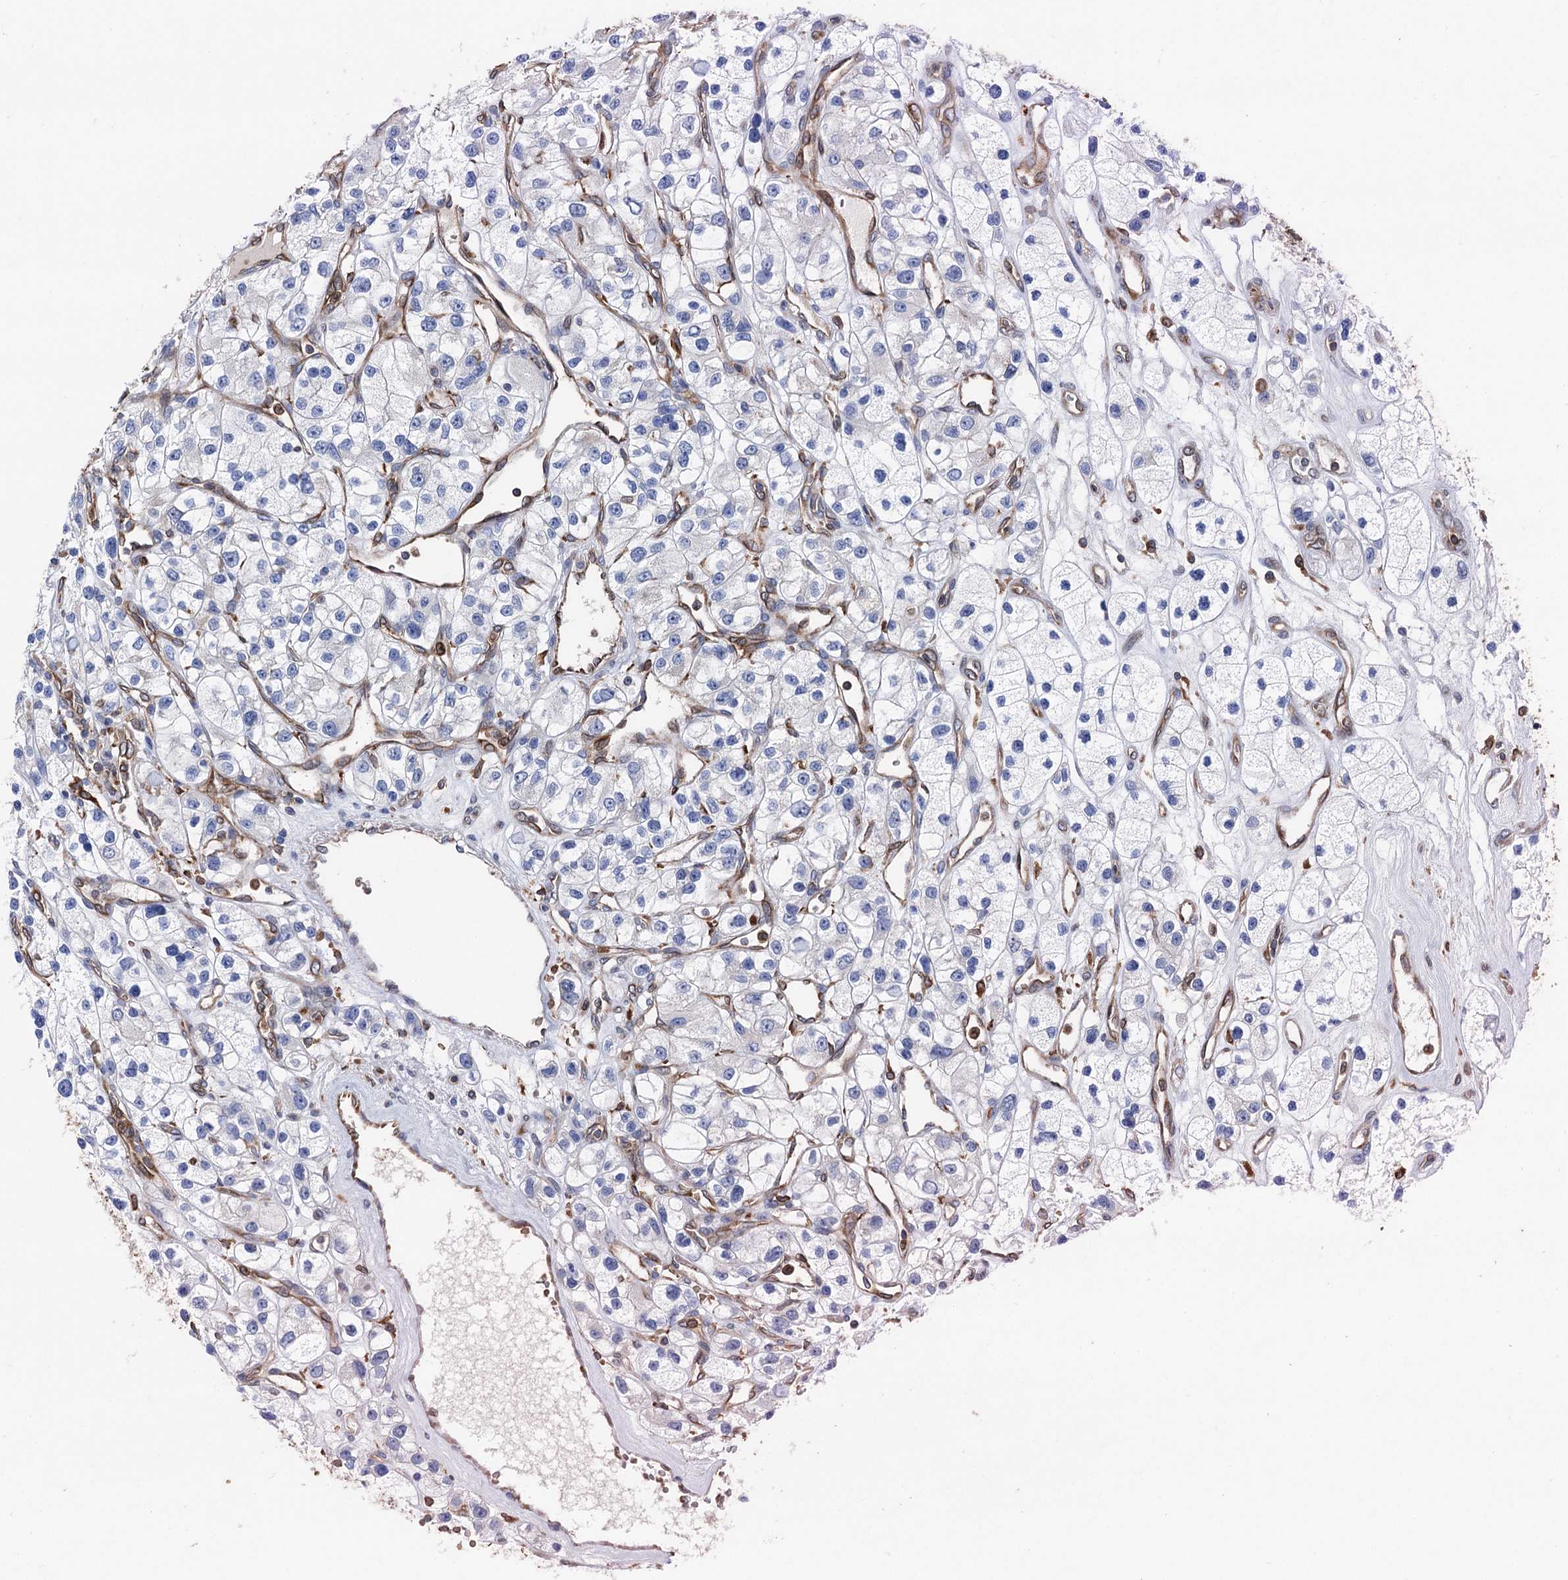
{"staining": {"intensity": "negative", "quantity": "none", "location": "none"}, "tissue": "renal cancer", "cell_type": "Tumor cells", "image_type": "cancer", "snomed": [{"axis": "morphology", "description": "Adenocarcinoma, NOS"}, {"axis": "topography", "description": "Kidney"}], "caption": "Protein analysis of adenocarcinoma (renal) shows no significant positivity in tumor cells.", "gene": "STING1", "patient": {"sex": "female", "age": 57}}